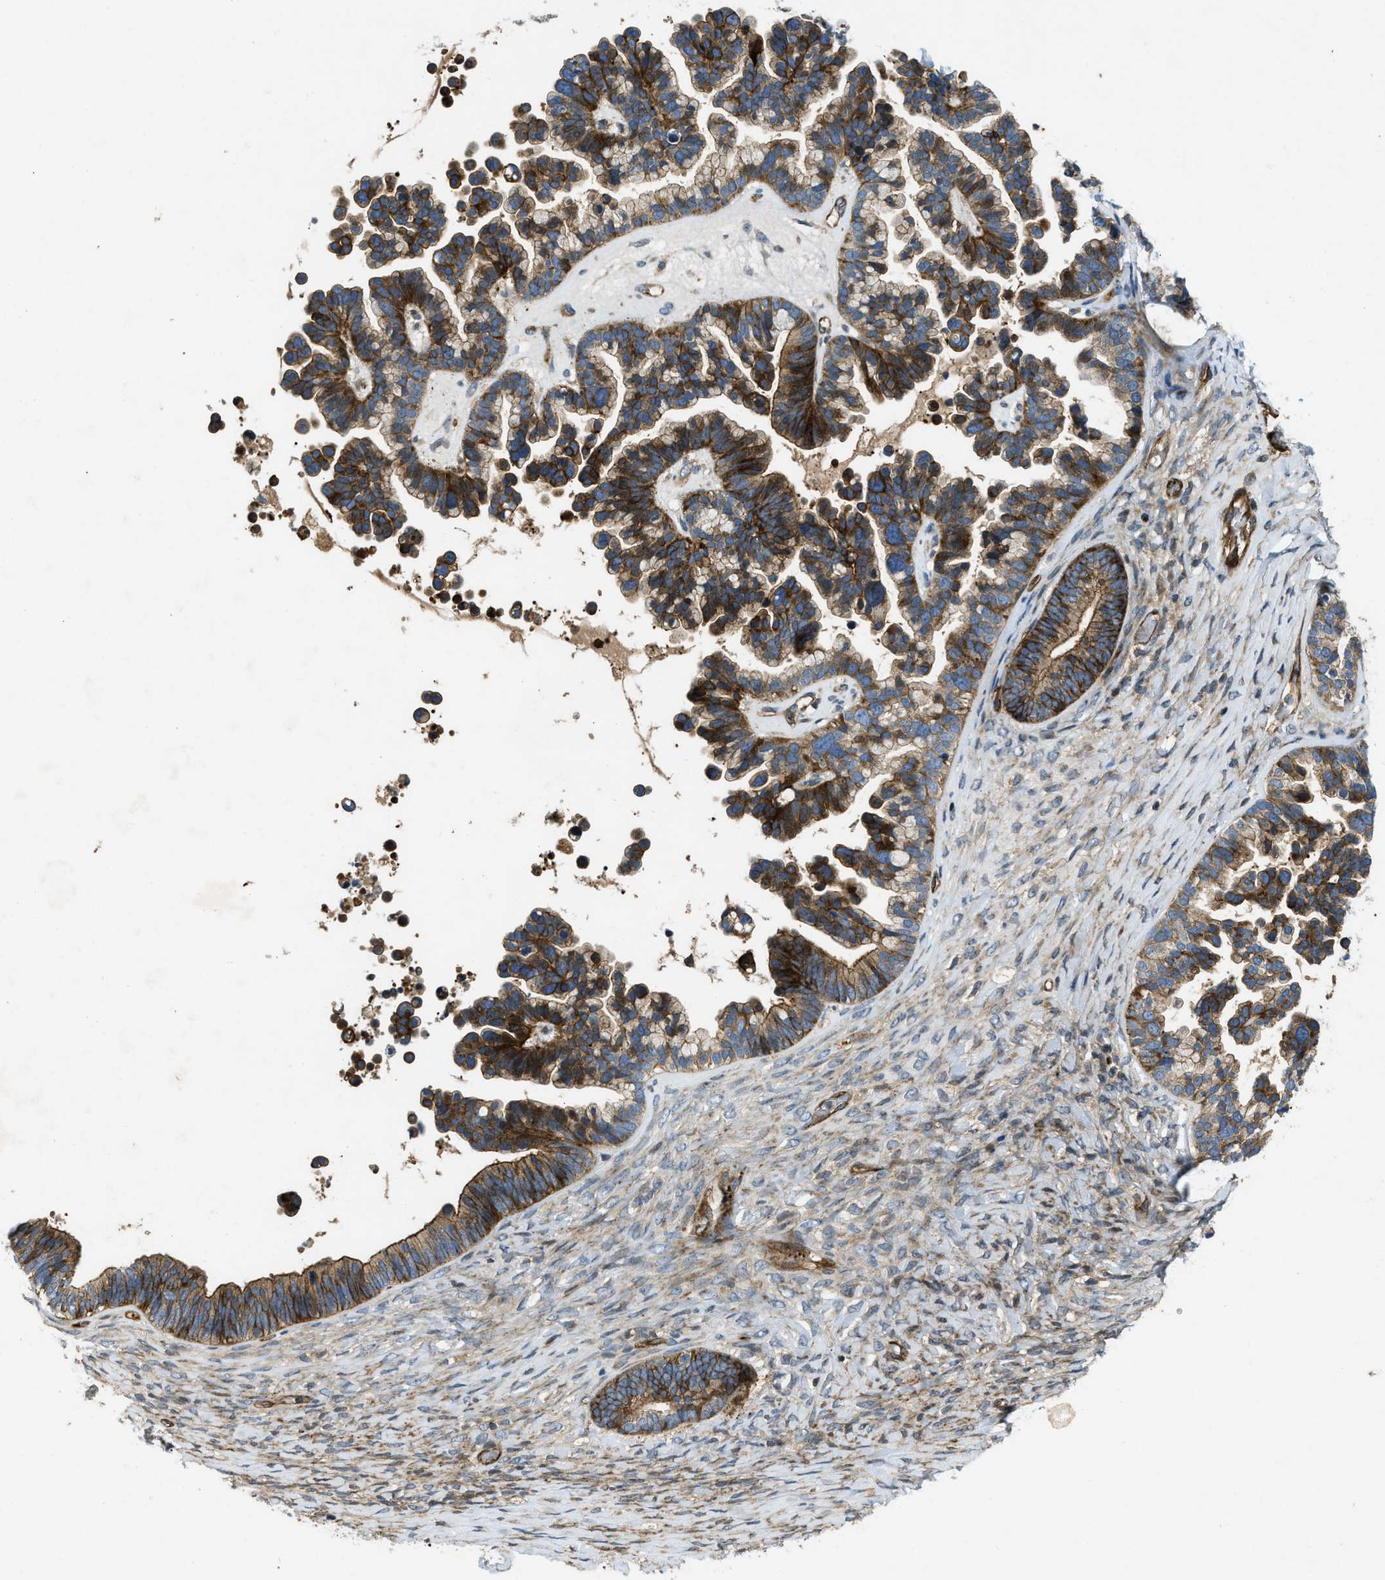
{"staining": {"intensity": "strong", "quantity": ">75%", "location": "cytoplasmic/membranous"}, "tissue": "ovarian cancer", "cell_type": "Tumor cells", "image_type": "cancer", "snomed": [{"axis": "morphology", "description": "Cystadenocarcinoma, serous, NOS"}, {"axis": "topography", "description": "Ovary"}], "caption": "Immunohistochemical staining of ovarian serous cystadenocarcinoma reveals strong cytoplasmic/membranous protein staining in approximately >75% of tumor cells. (DAB (3,3'-diaminobenzidine) IHC with brightfield microscopy, high magnification).", "gene": "NYNRIN", "patient": {"sex": "female", "age": 56}}